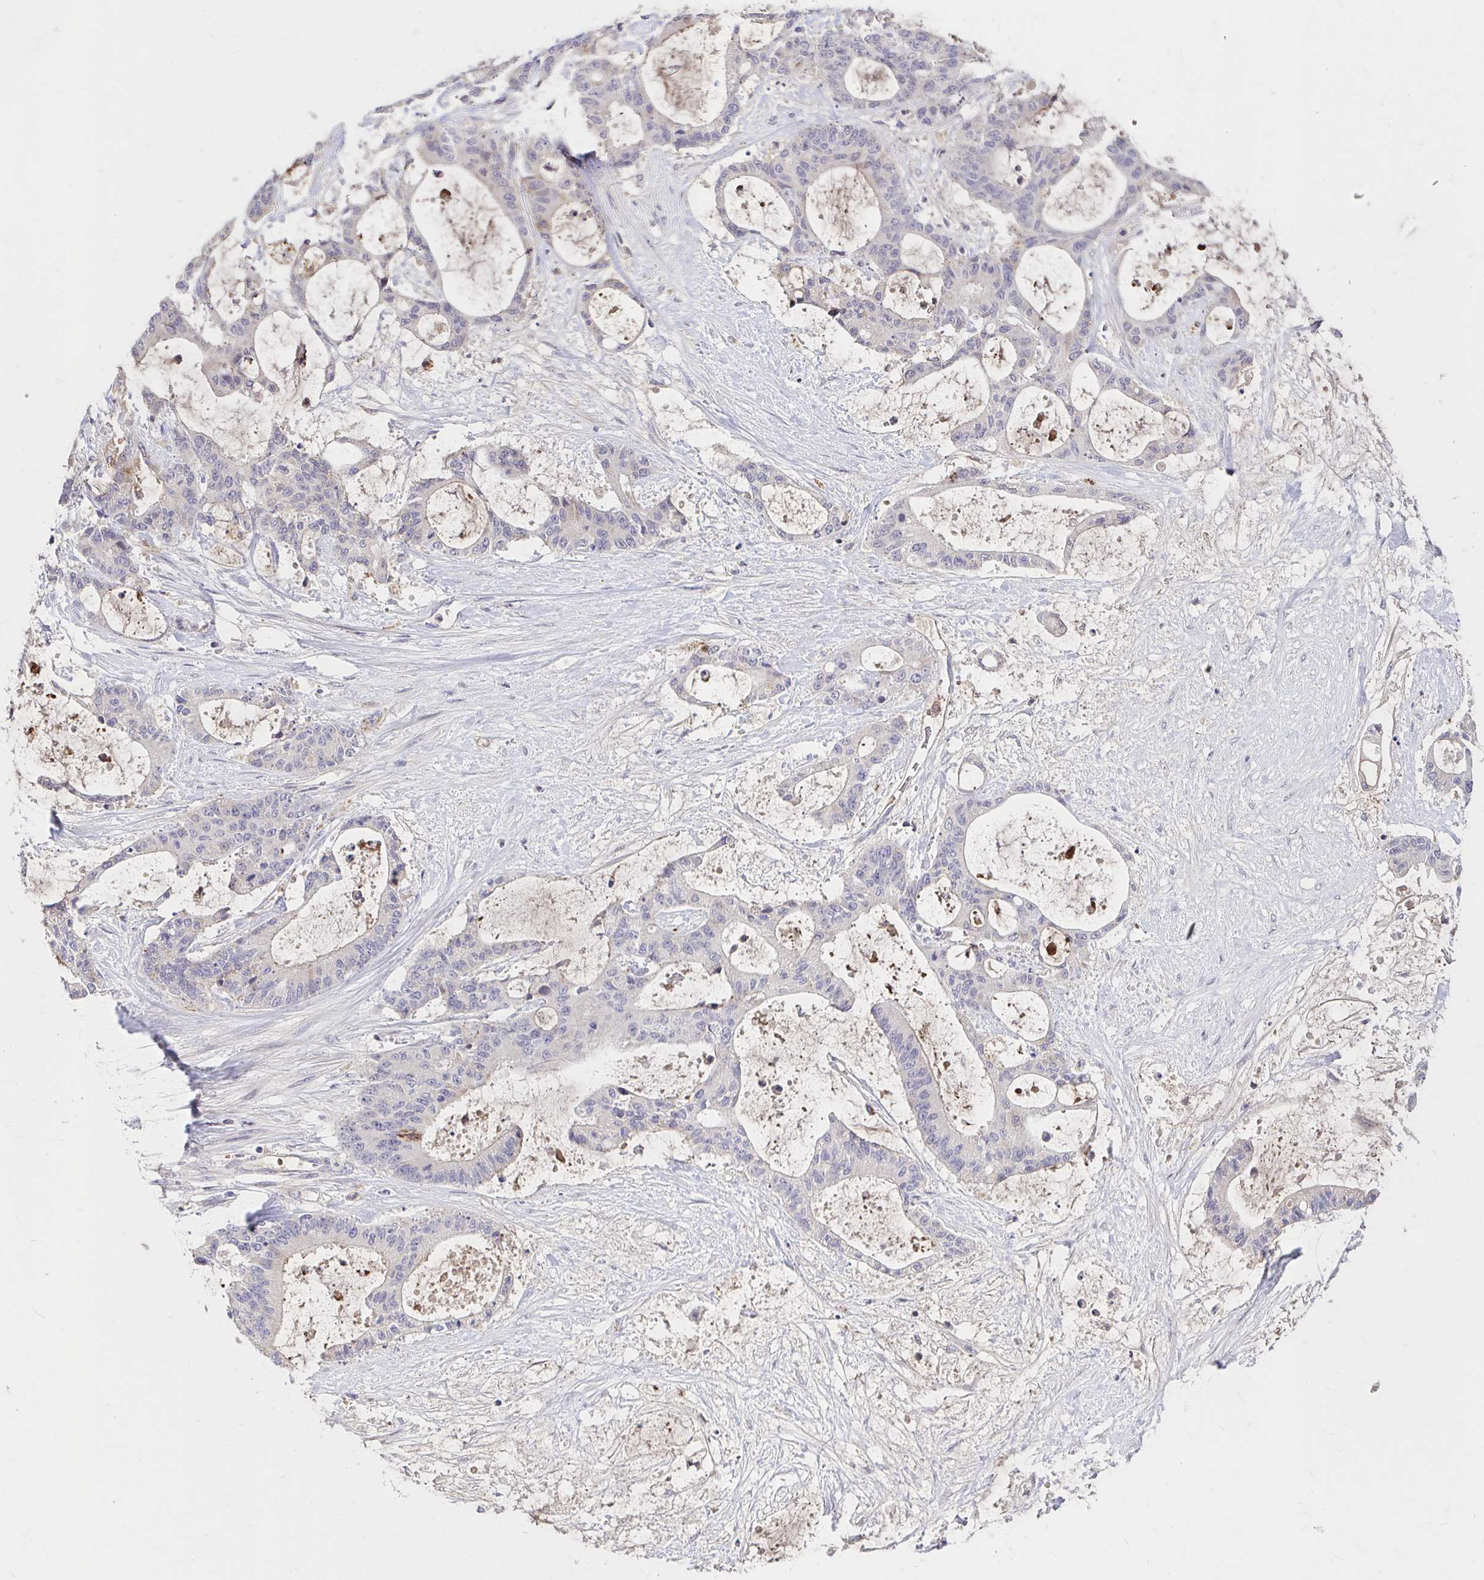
{"staining": {"intensity": "negative", "quantity": "none", "location": "none"}, "tissue": "liver cancer", "cell_type": "Tumor cells", "image_type": "cancer", "snomed": [{"axis": "morphology", "description": "Normal tissue, NOS"}, {"axis": "morphology", "description": "Cholangiocarcinoma"}, {"axis": "topography", "description": "Liver"}, {"axis": "topography", "description": "Peripheral nerve tissue"}], "caption": "Immunohistochemical staining of cholangiocarcinoma (liver) demonstrates no significant expression in tumor cells.", "gene": "HMGCS2", "patient": {"sex": "female", "age": 73}}